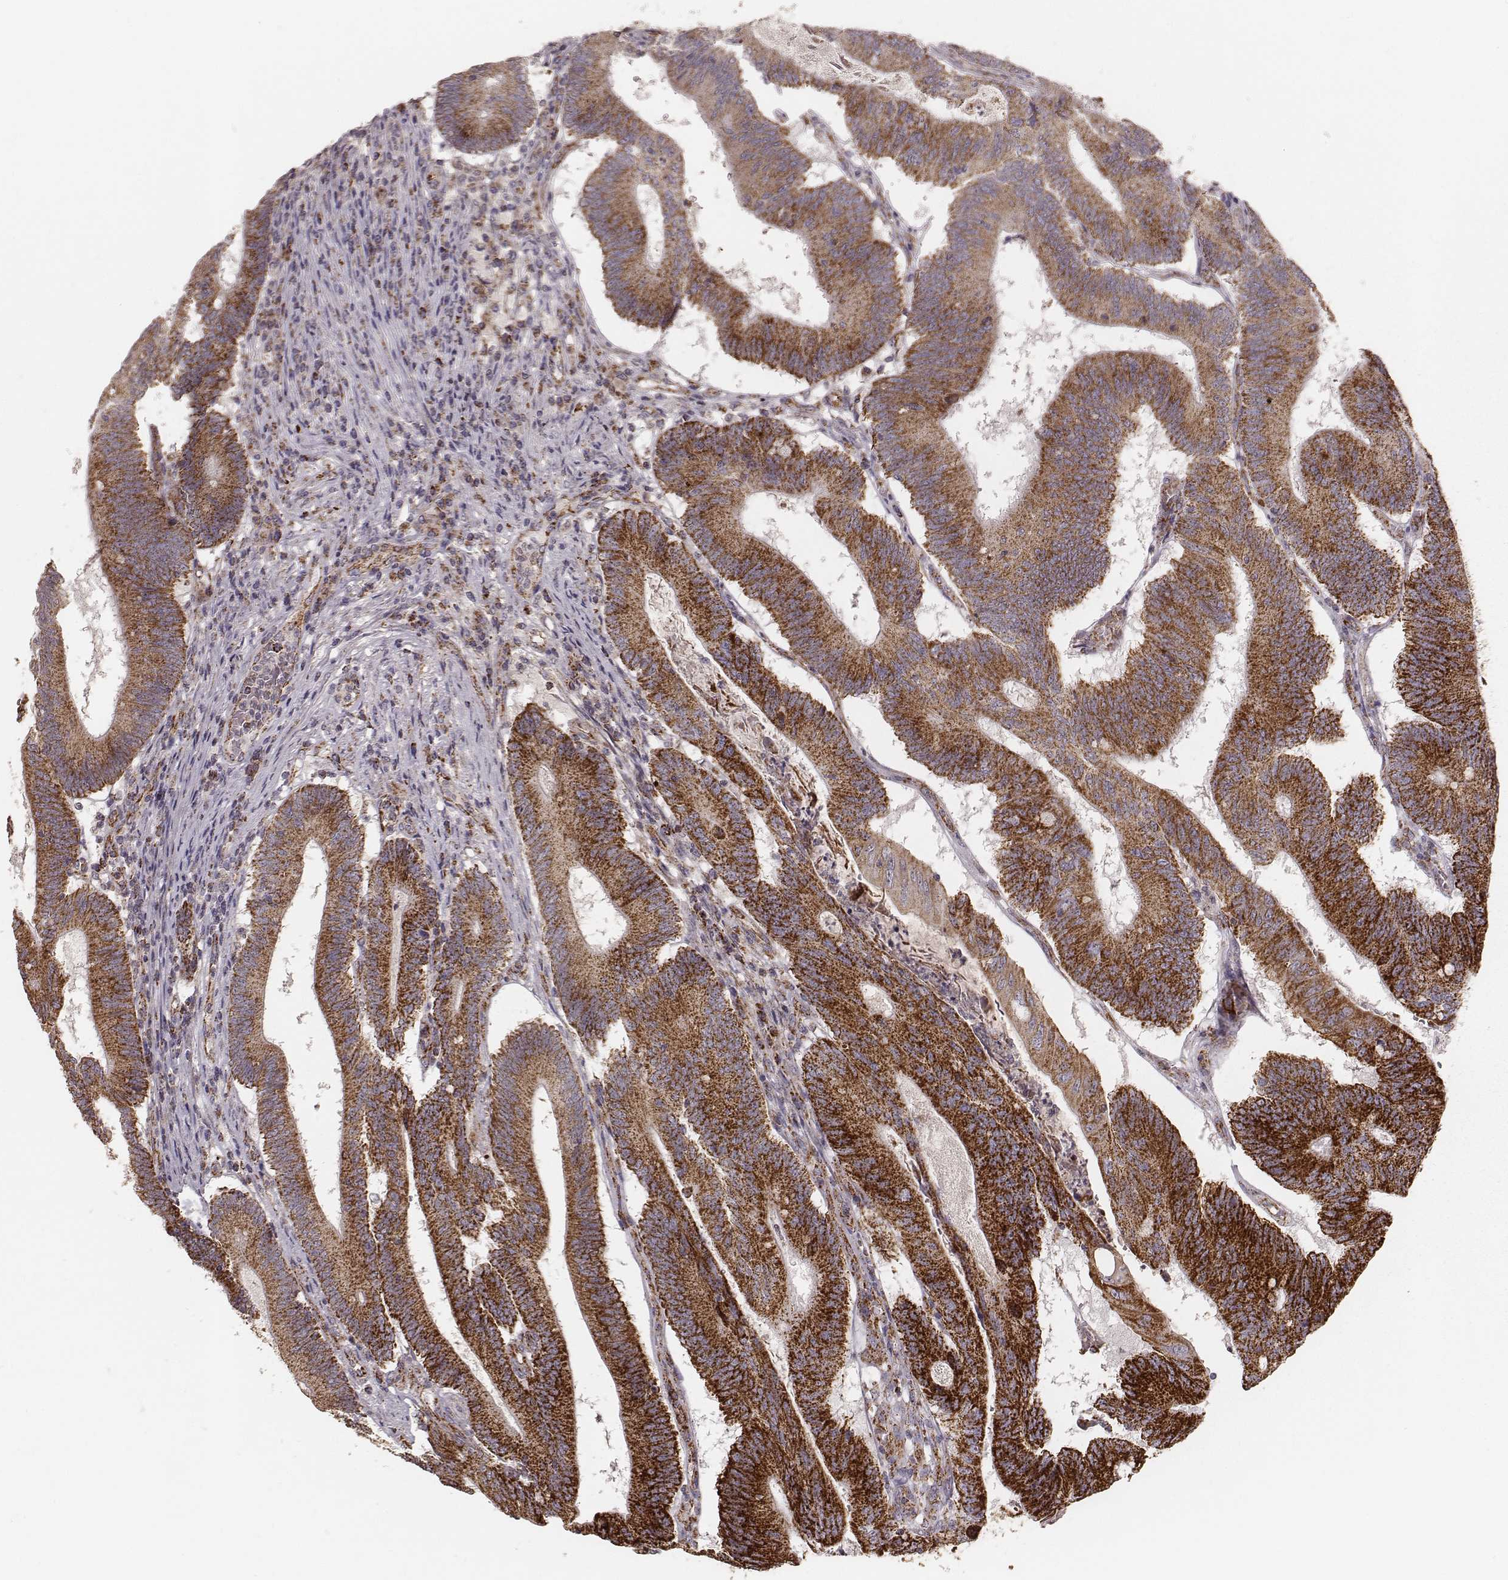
{"staining": {"intensity": "strong", "quantity": ">75%", "location": "cytoplasmic/membranous"}, "tissue": "colorectal cancer", "cell_type": "Tumor cells", "image_type": "cancer", "snomed": [{"axis": "morphology", "description": "Adenocarcinoma, NOS"}, {"axis": "topography", "description": "Colon"}], "caption": "DAB (3,3'-diaminobenzidine) immunohistochemical staining of colorectal adenocarcinoma displays strong cytoplasmic/membranous protein expression in about >75% of tumor cells.", "gene": "TUFM", "patient": {"sex": "female", "age": 70}}